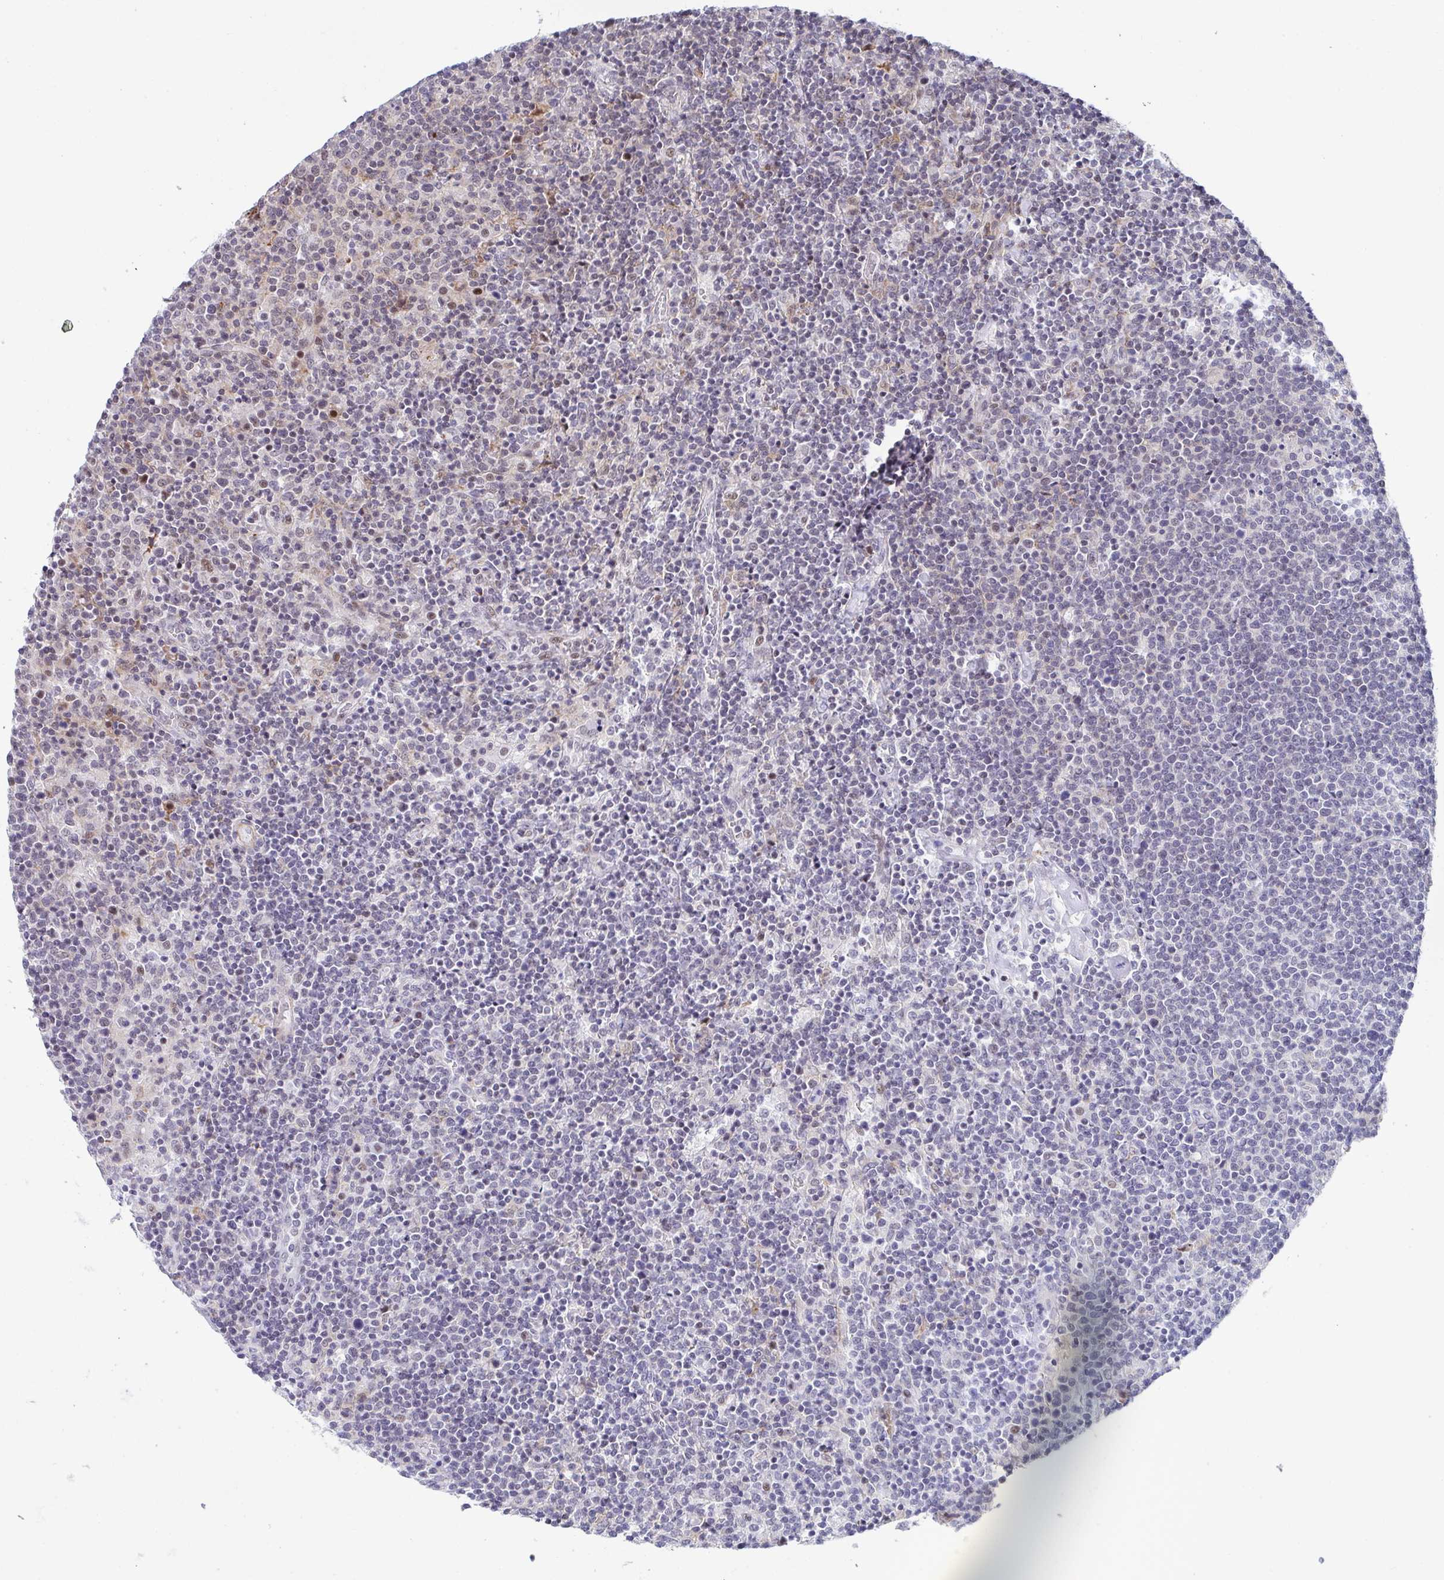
{"staining": {"intensity": "negative", "quantity": "none", "location": "none"}, "tissue": "lymphoma", "cell_type": "Tumor cells", "image_type": "cancer", "snomed": [{"axis": "morphology", "description": "Malignant lymphoma, non-Hodgkin's type, High grade"}, {"axis": "topography", "description": "Lymph node"}], "caption": "There is no significant positivity in tumor cells of lymphoma. (DAB IHC, high magnification).", "gene": "WDR72", "patient": {"sex": "male", "age": 61}}